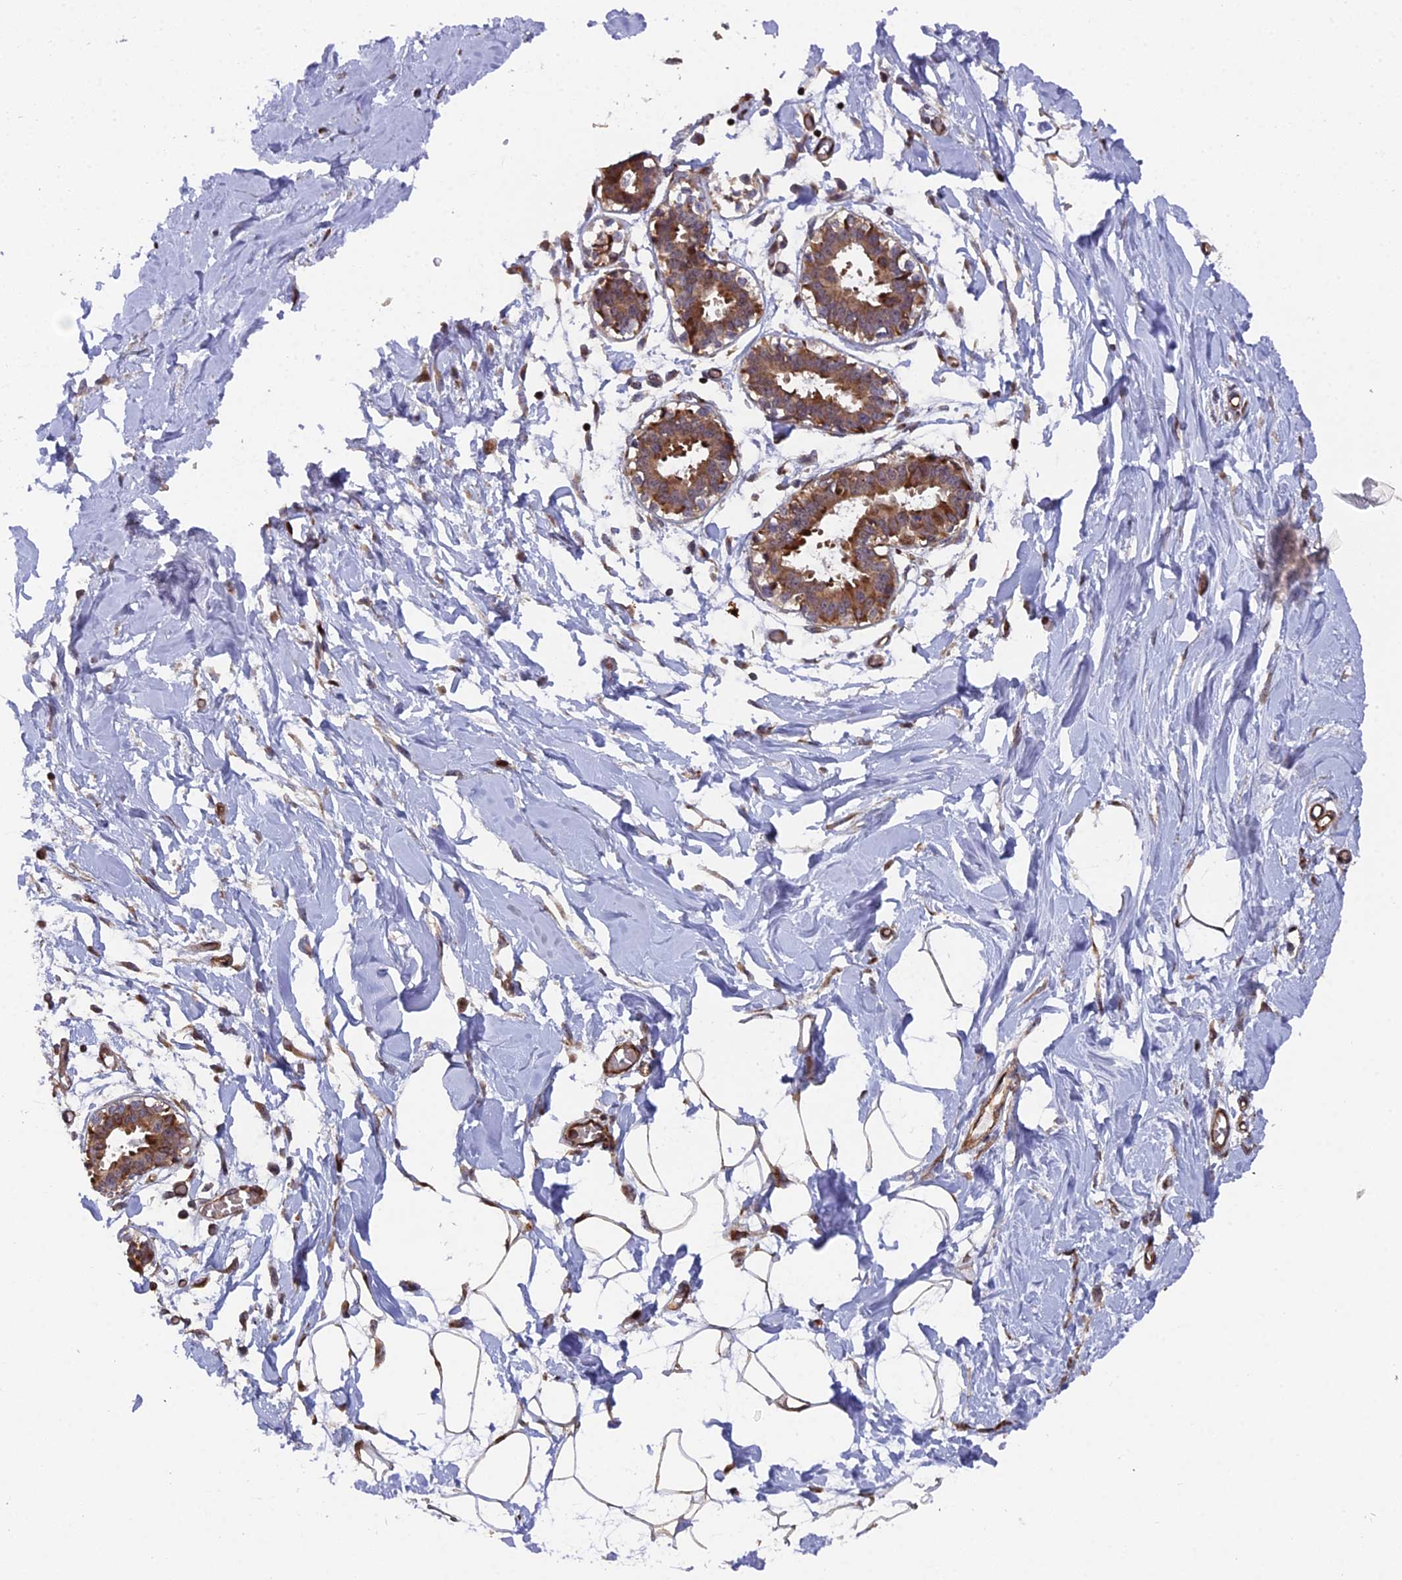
{"staining": {"intensity": "weak", "quantity": ">75%", "location": "cytoplasmic/membranous"}, "tissue": "breast", "cell_type": "Adipocytes", "image_type": "normal", "snomed": [{"axis": "morphology", "description": "Normal tissue, NOS"}, {"axis": "topography", "description": "Breast"}], "caption": "Immunohistochemistry (IHC) image of unremarkable human breast stained for a protein (brown), which displays low levels of weak cytoplasmic/membranous positivity in about >75% of adipocytes.", "gene": "RAB28", "patient": {"sex": "female", "age": 27}}